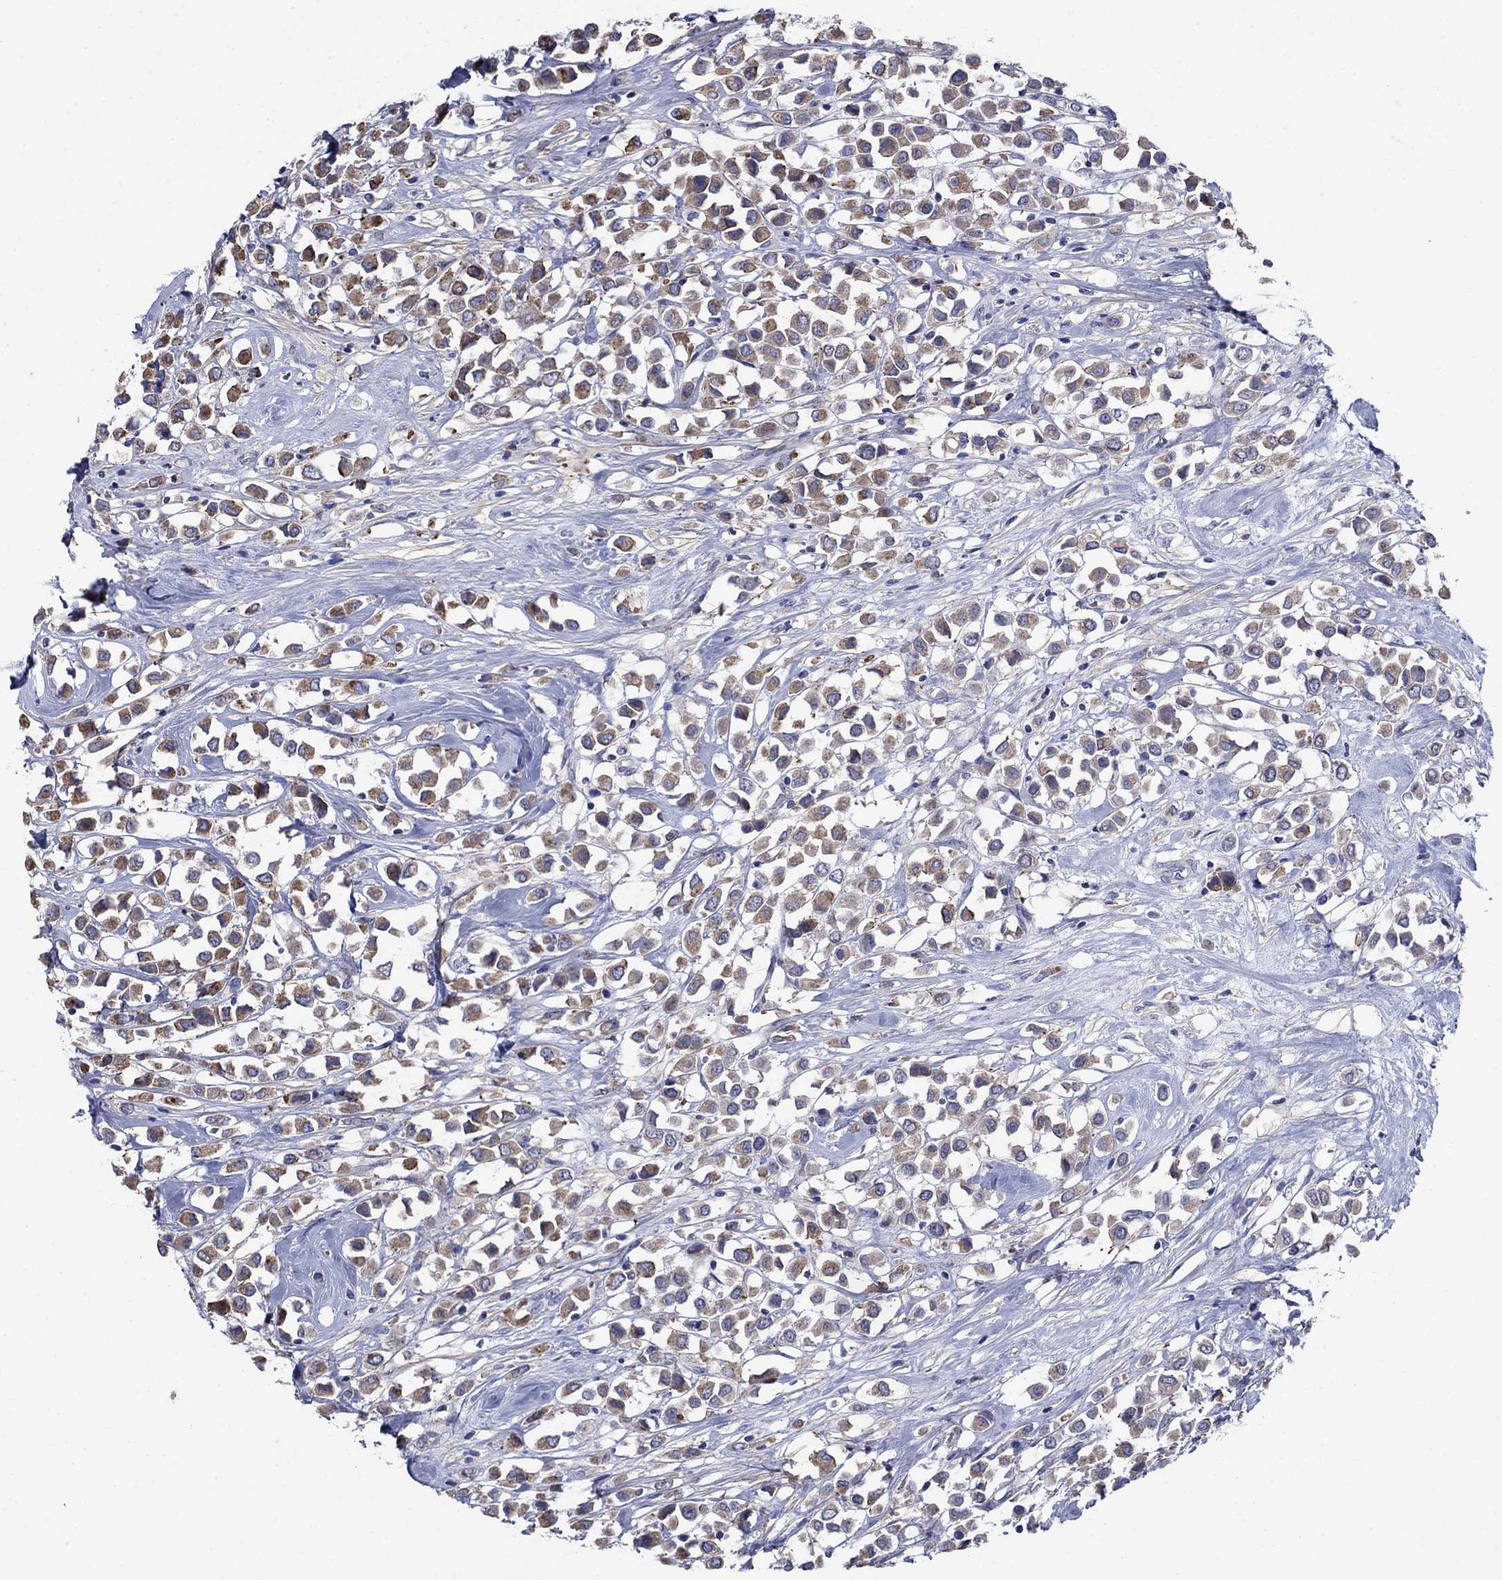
{"staining": {"intensity": "moderate", "quantity": ">75%", "location": "cytoplasmic/membranous"}, "tissue": "breast cancer", "cell_type": "Tumor cells", "image_type": "cancer", "snomed": [{"axis": "morphology", "description": "Duct carcinoma"}, {"axis": "topography", "description": "Breast"}], "caption": "Breast invasive ductal carcinoma stained for a protein (brown) exhibits moderate cytoplasmic/membranous positive expression in about >75% of tumor cells.", "gene": "FLNC", "patient": {"sex": "female", "age": 61}}